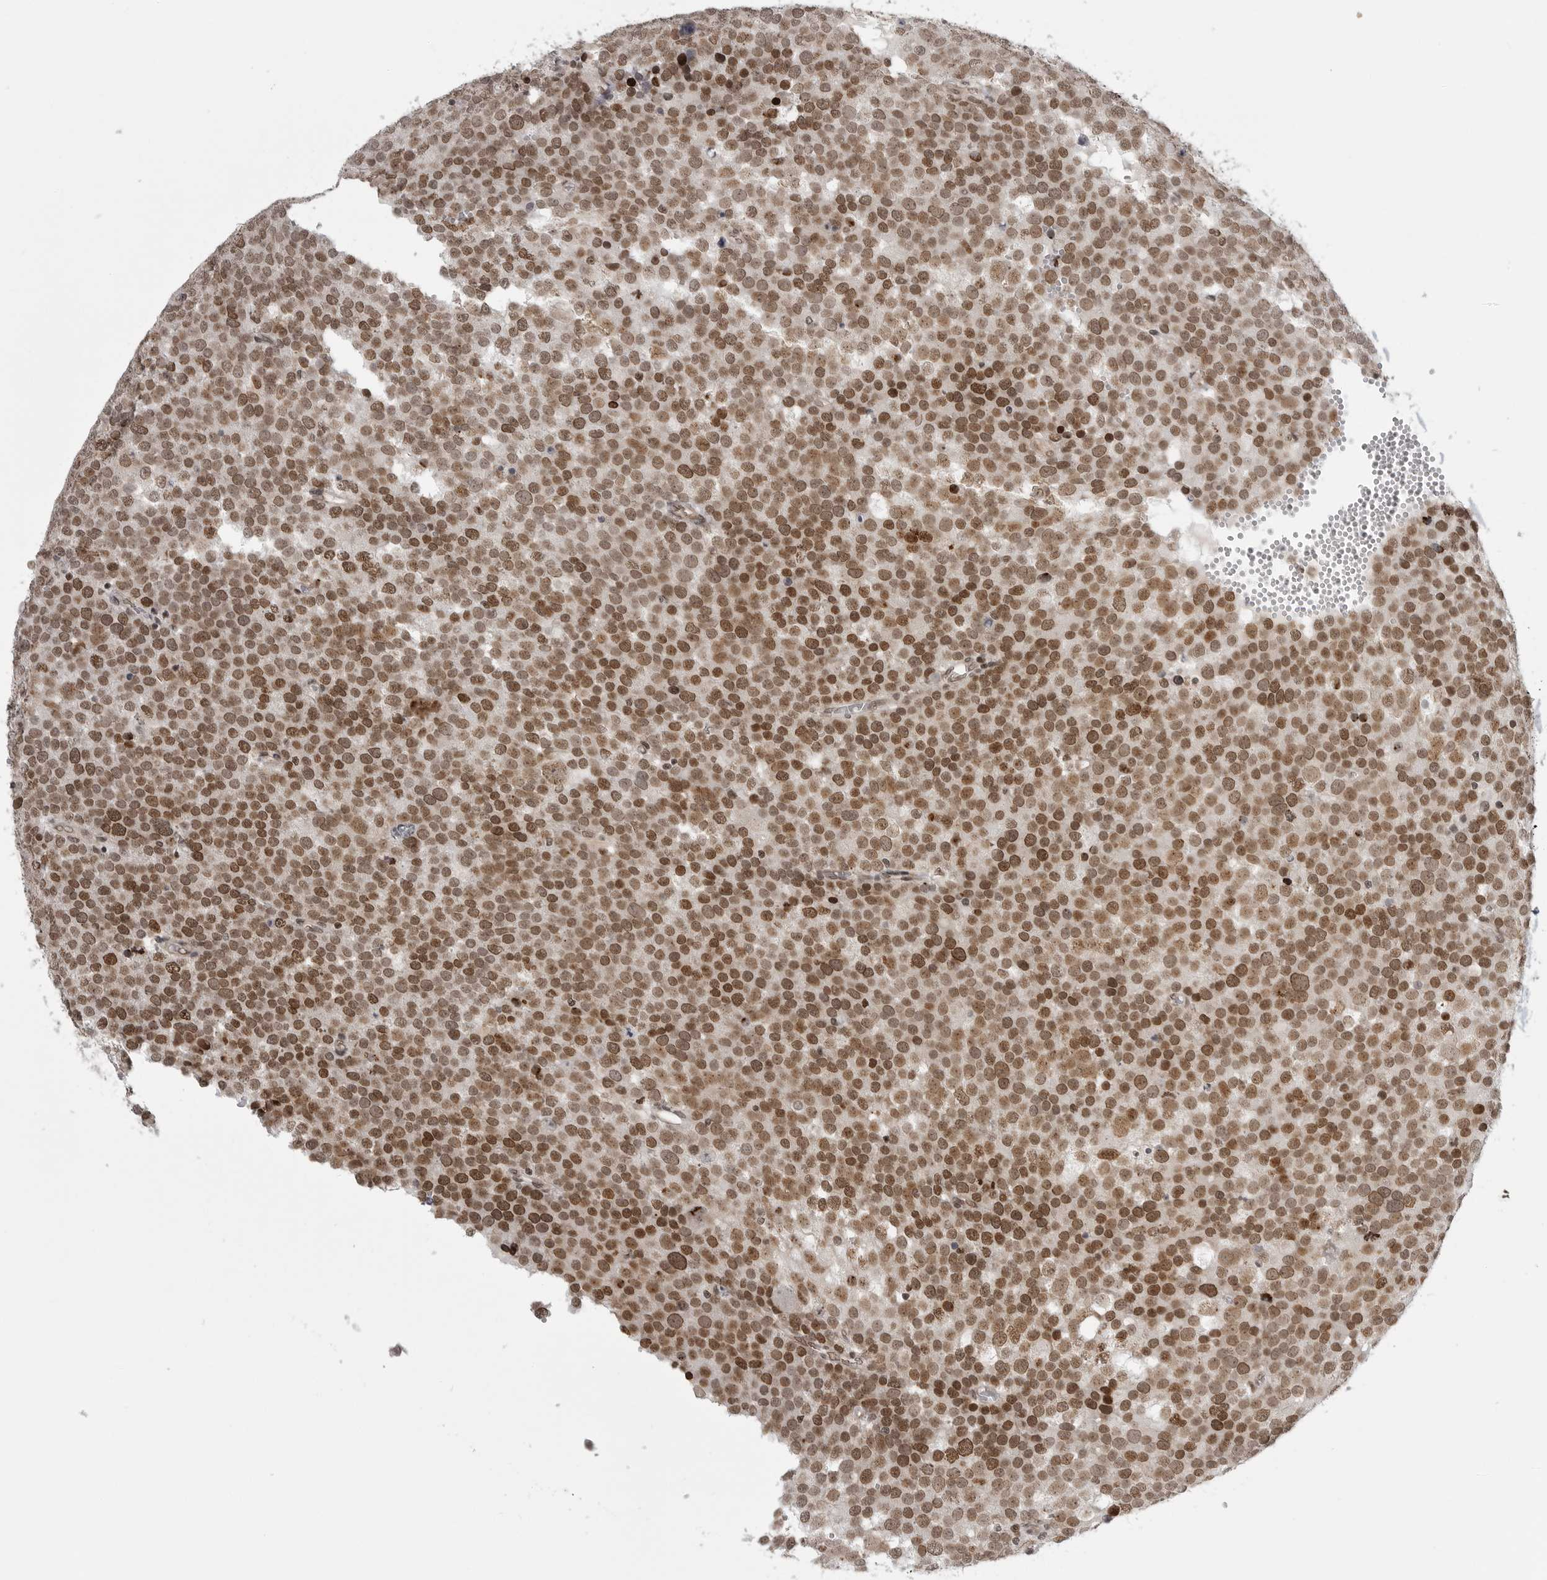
{"staining": {"intensity": "moderate", "quantity": ">75%", "location": "nuclear"}, "tissue": "testis cancer", "cell_type": "Tumor cells", "image_type": "cancer", "snomed": [{"axis": "morphology", "description": "Seminoma, NOS"}, {"axis": "topography", "description": "Testis"}], "caption": "A medium amount of moderate nuclear expression is appreciated in approximately >75% of tumor cells in testis seminoma tissue.", "gene": "PRDM10", "patient": {"sex": "male", "age": 71}}